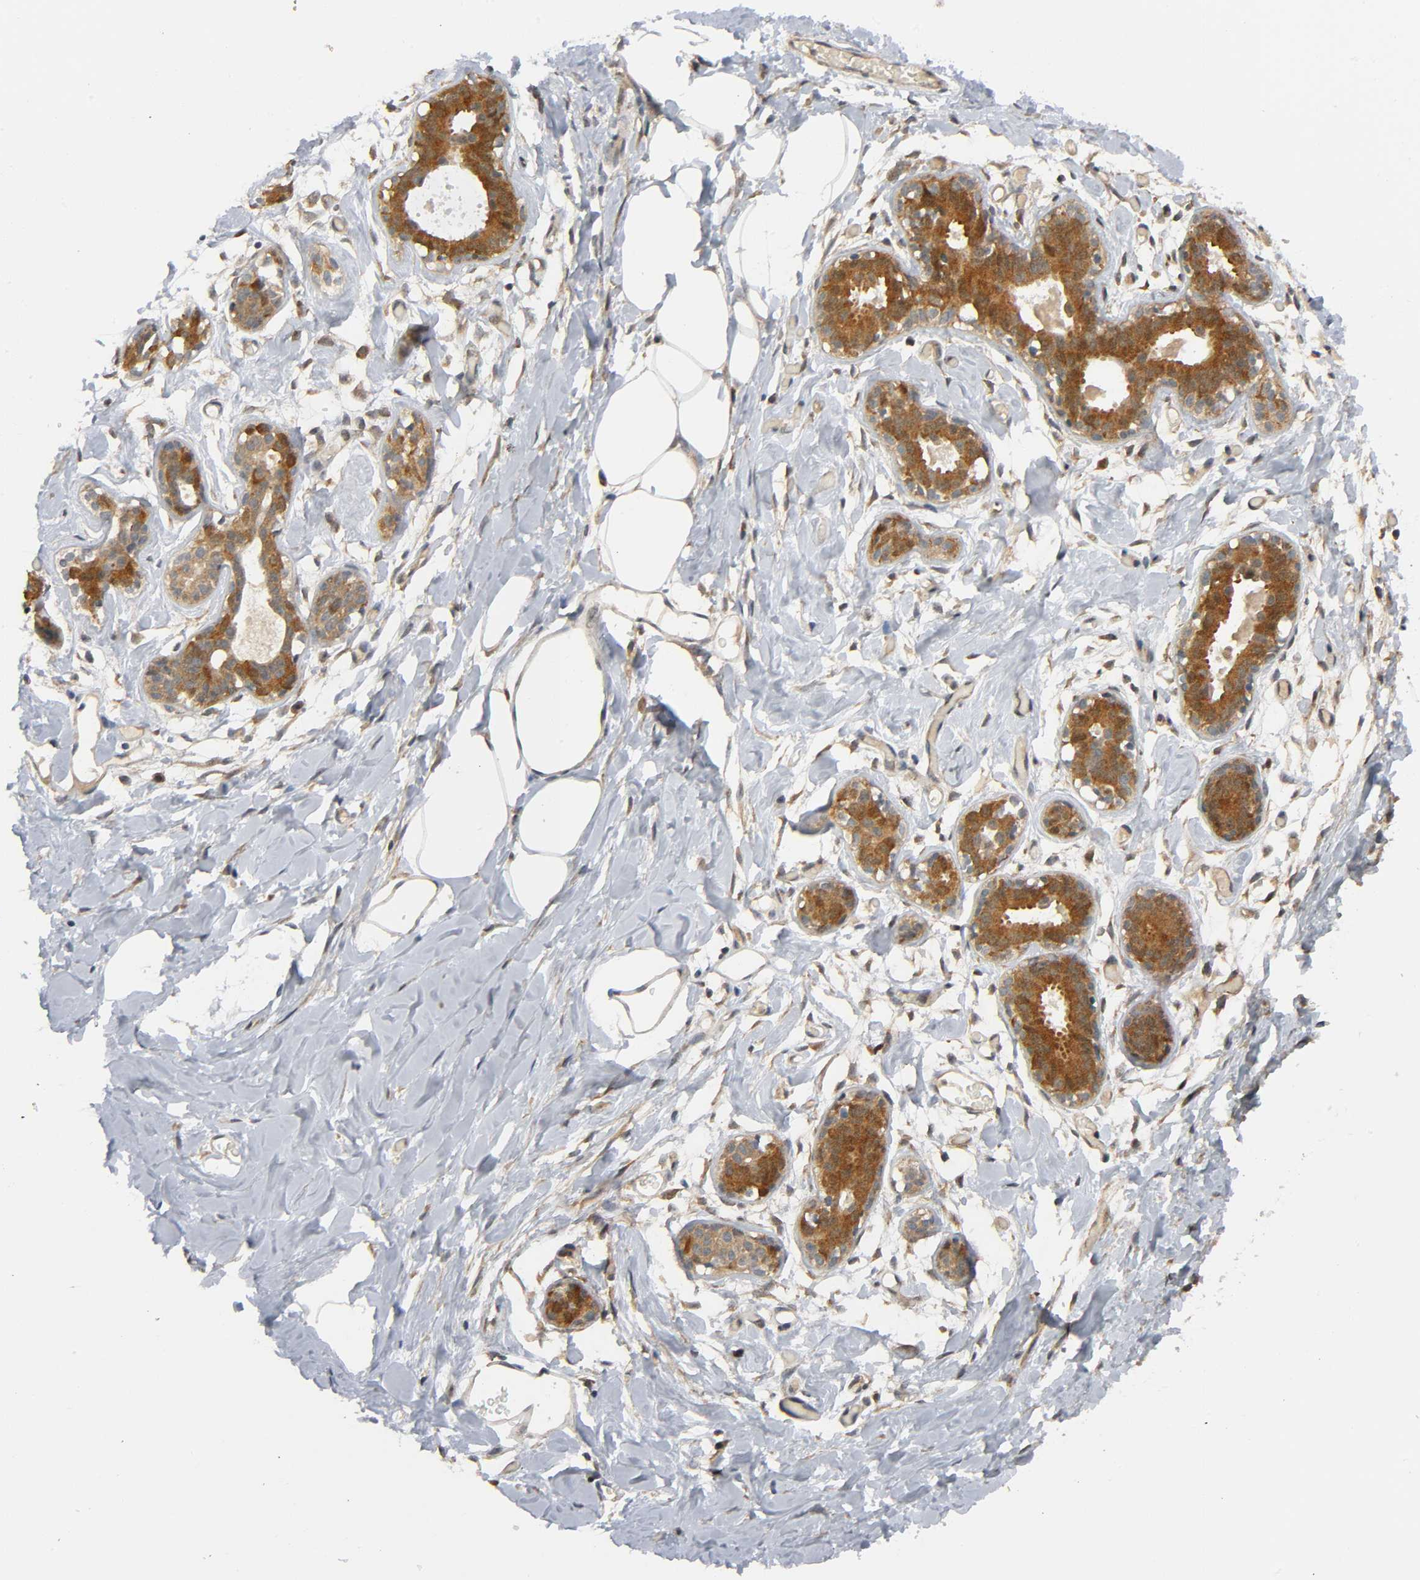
{"staining": {"intensity": "negative", "quantity": "none", "location": "none"}, "tissue": "breast", "cell_type": "Adipocytes", "image_type": "normal", "snomed": [{"axis": "morphology", "description": "Normal tissue, NOS"}, {"axis": "topography", "description": "Breast"}, {"axis": "topography", "description": "Adipose tissue"}], "caption": "Adipocytes are negative for protein expression in normal human breast. (DAB IHC with hematoxylin counter stain).", "gene": "MAPK8", "patient": {"sex": "female", "age": 25}}